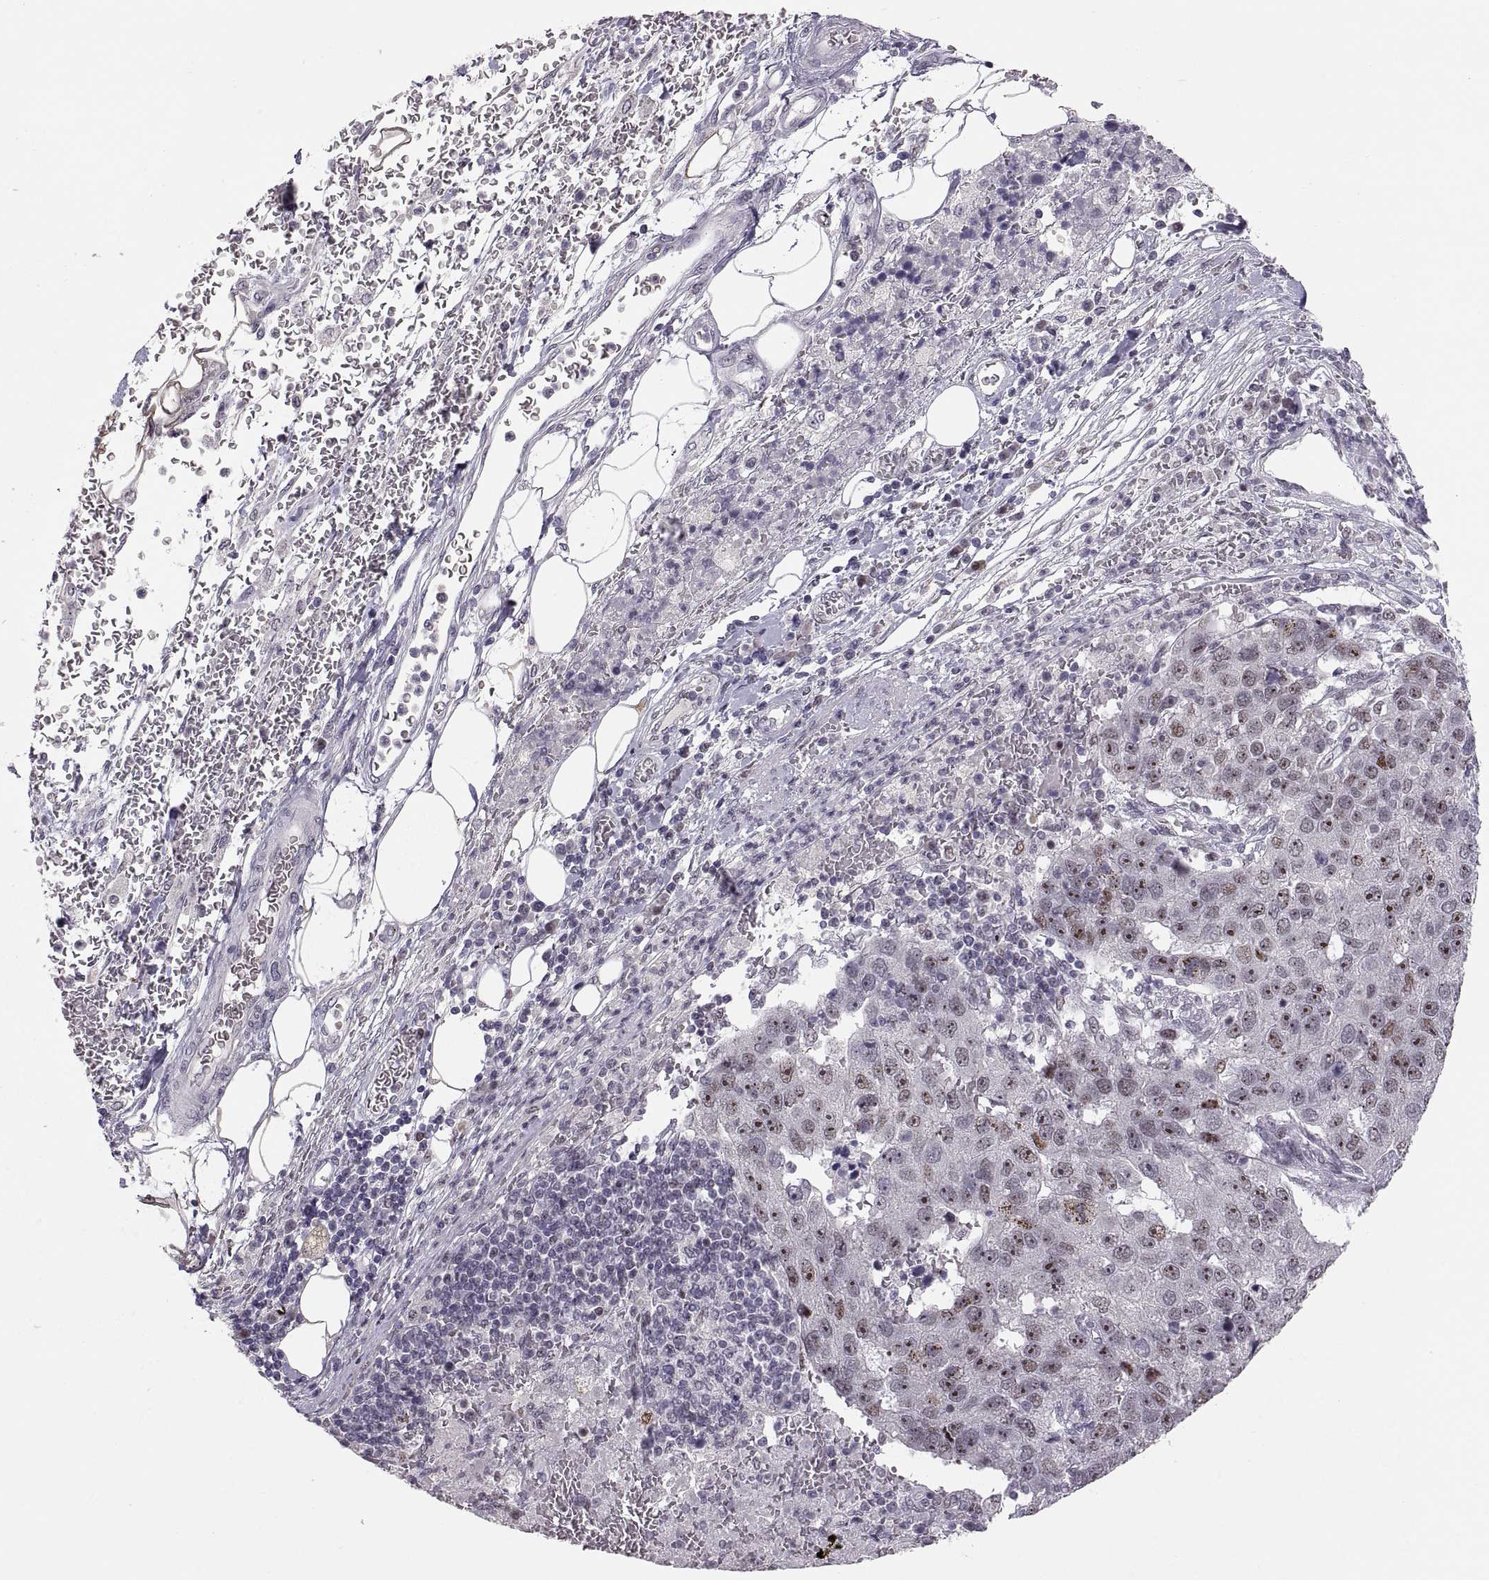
{"staining": {"intensity": "moderate", "quantity": "<25%", "location": "nuclear"}, "tissue": "pancreatic cancer", "cell_type": "Tumor cells", "image_type": "cancer", "snomed": [{"axis": "morphology", "description": "Adenocarcinoma, NOS"}, {"axis": "topography", "description": "Pancreas"}], "caption": "Pancreatic adenocarcinoma stained for a protein displays moderate nuclear positivity in tumor cells.", "gene": "SNAI1", "patient": {"sex": "female", "age": 61}}